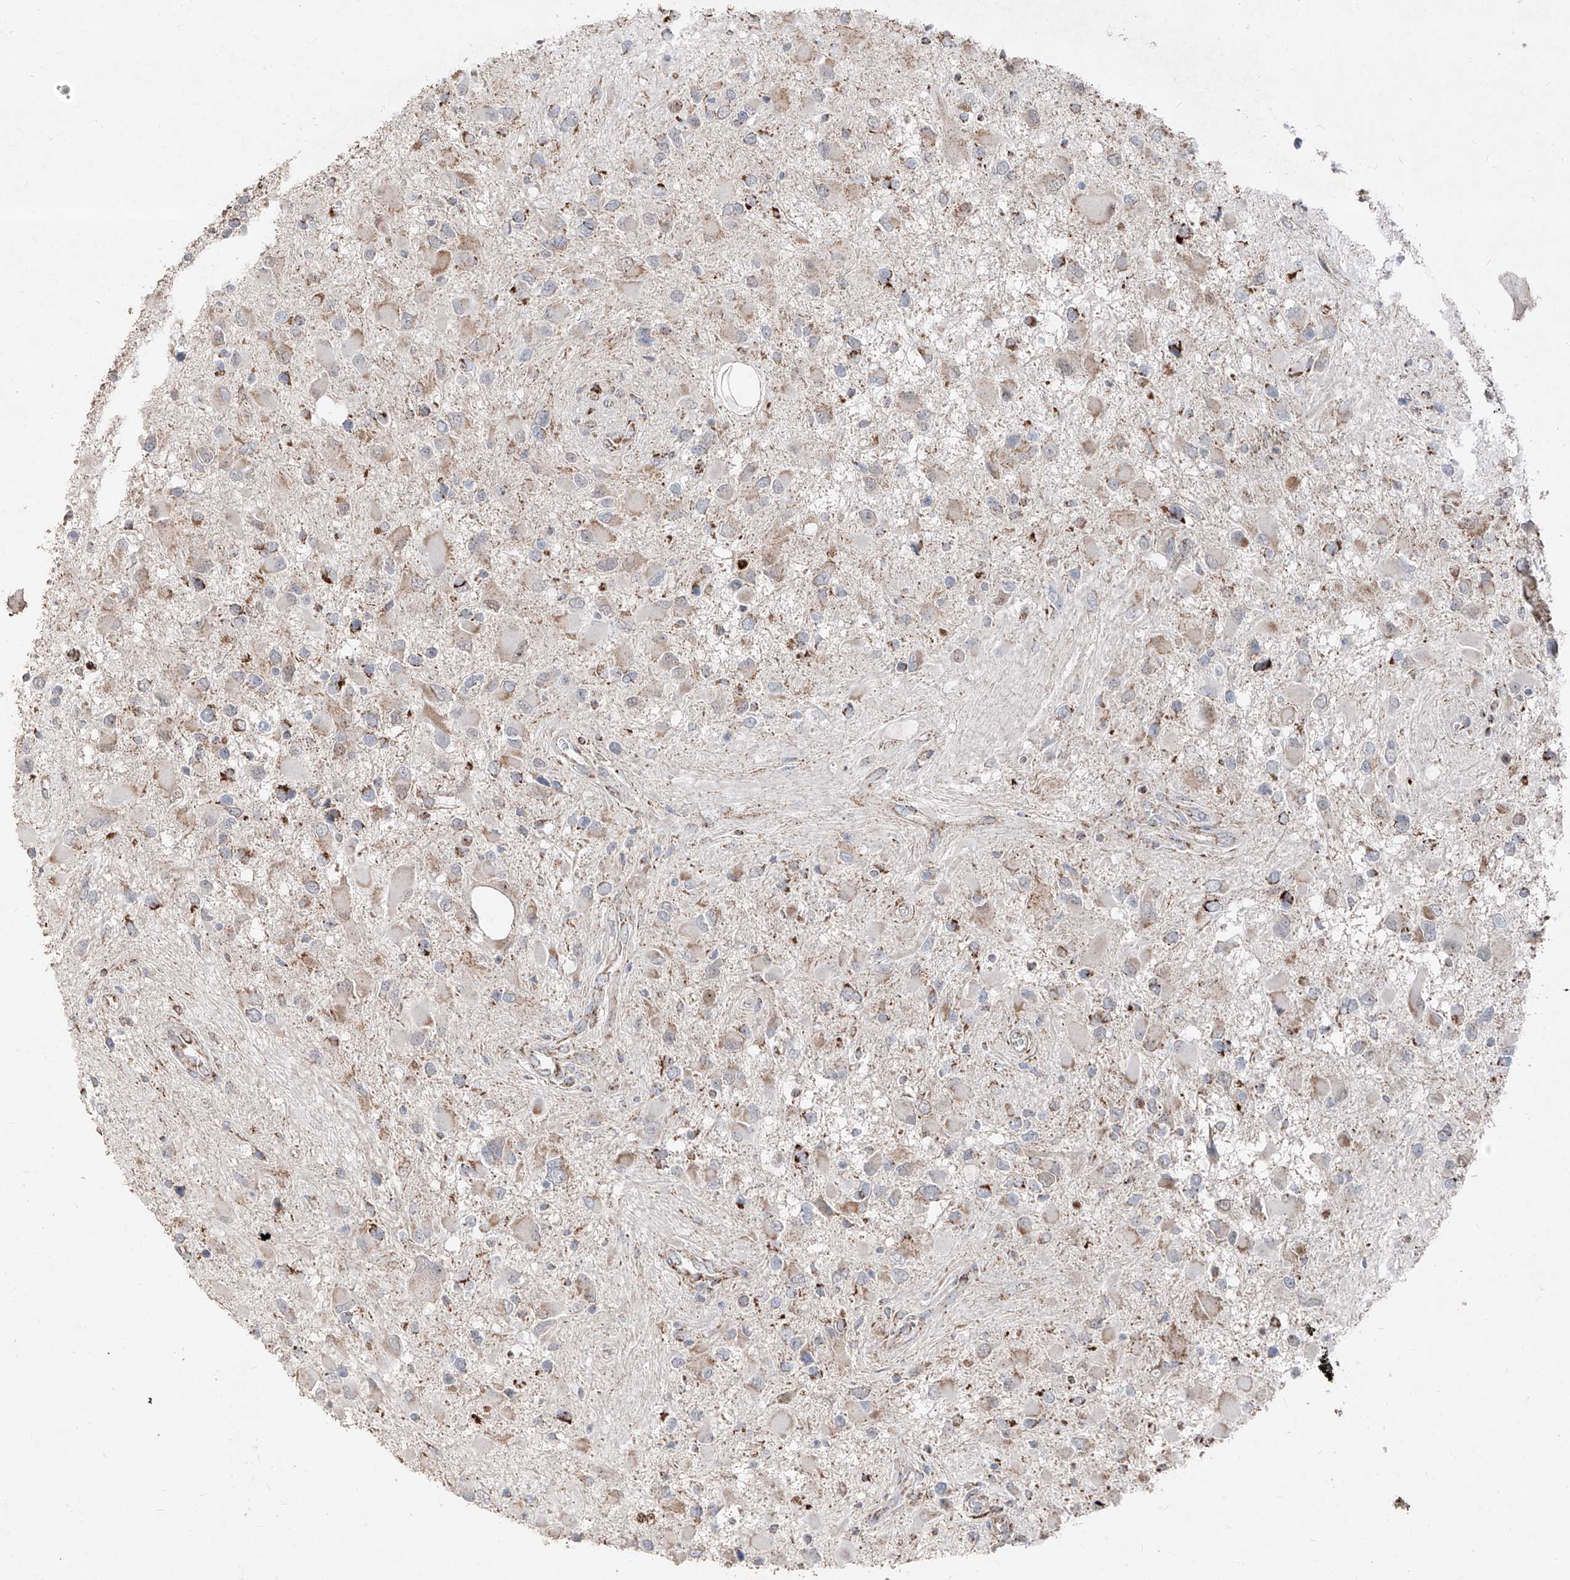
{"staining": {"intensity": "moderate", "quantity": "<25%", "location": "cytoplasmic/membranous"}, "tissue": "glioma", "cell_type": "Tumor cells", "image_type": "cancer", "snomed": [{"axis": "morphology", "description": "Glioma, malignant, High grade"}, {"axis": "topography", "description": "Brain"}], "caption": "Protein expression analysis of glioma shows moderate cytoplasmic/membranous expression in about <25% of tumor cells. (DAB IHC with brightfield microscopy, high magnification).", "gene": "NDUFB3", "patient": {"sex": "male", "age": 53}}